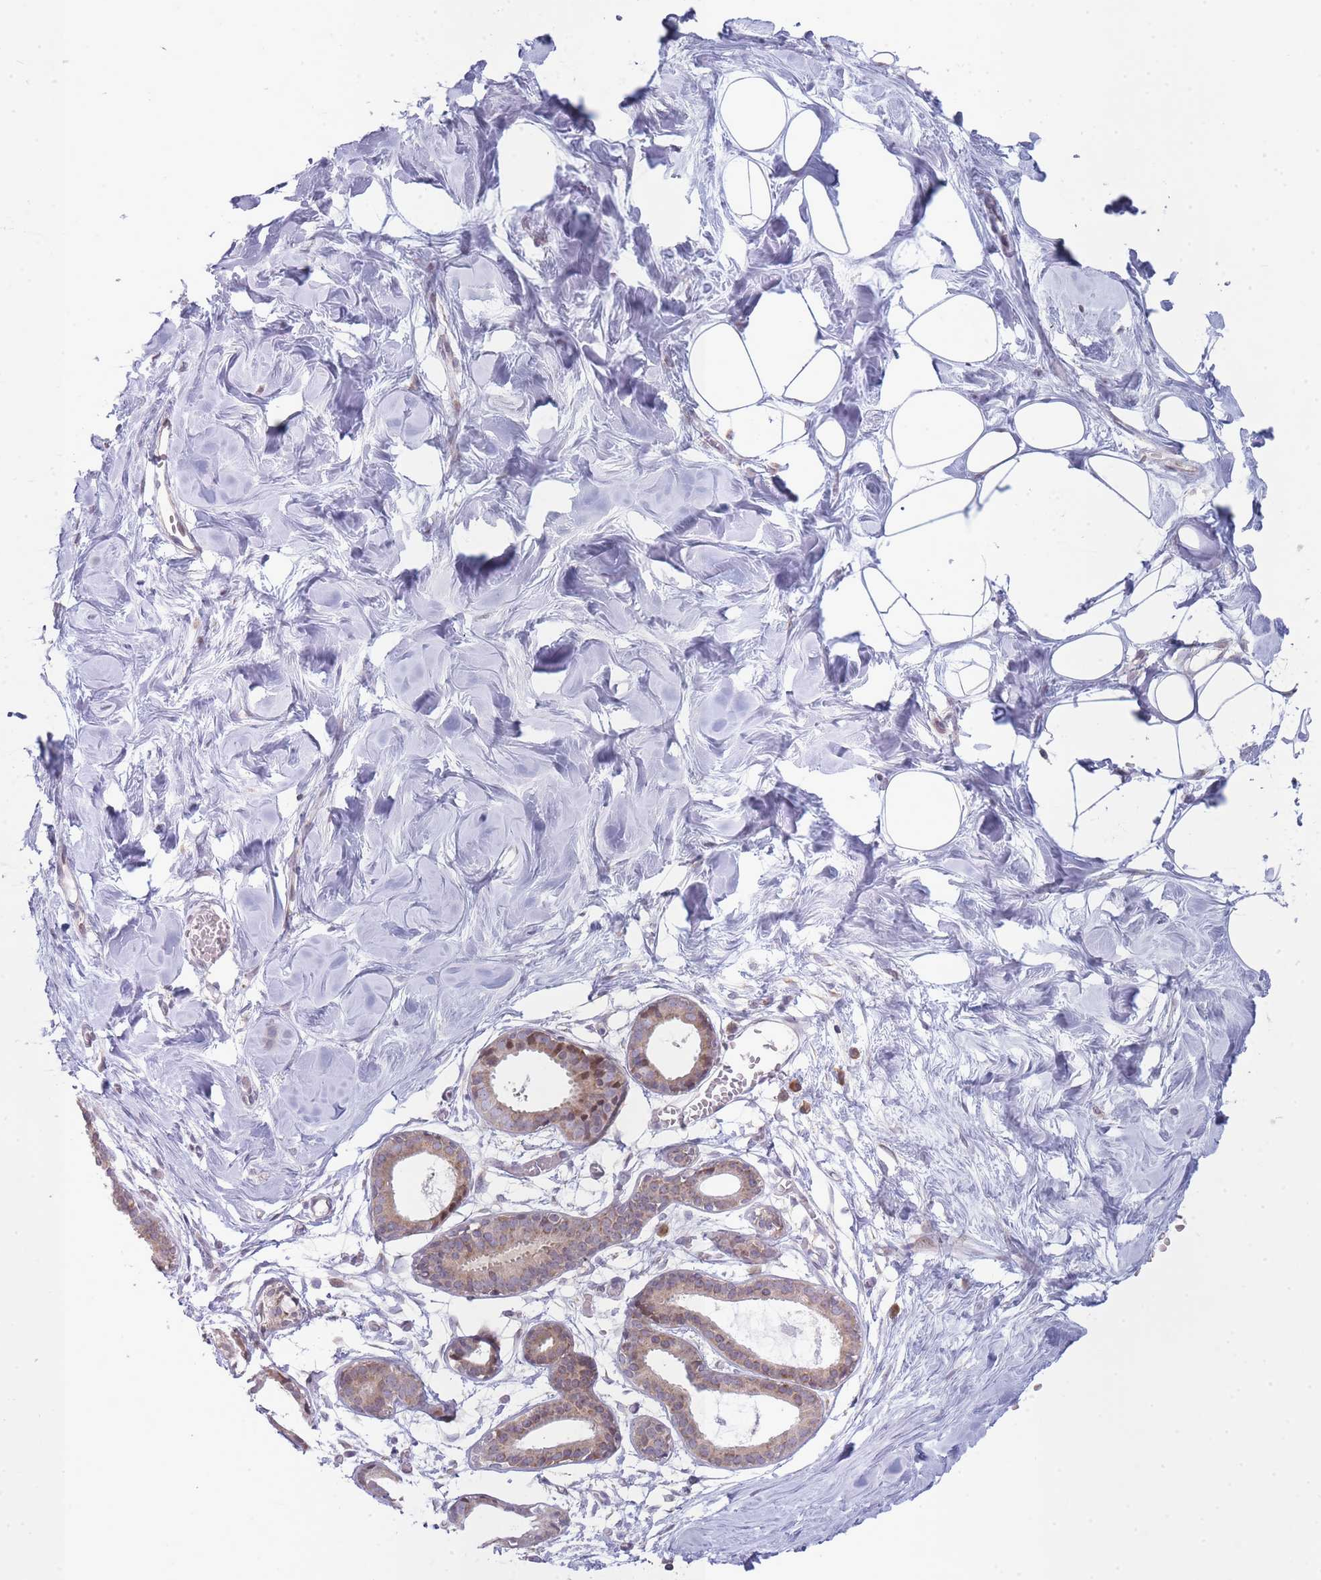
{"staining": {"intensity": "negative", "quantity": "none", "location": "none"}, "tissue": "breast", "cell_type": "Adipocytes", "image_type": "normal", "snomed": [{"axis": "morphology", "description": "Normal tissue, NOS"}, {"axis": "topography", "description": "Breast"}], "caption": "Adipocytes show no significant protein positivity in normal breast. Nuclei are stained in blue.", "gene": "OR5L1", "patient": {"sex": "female", "age": 27}}